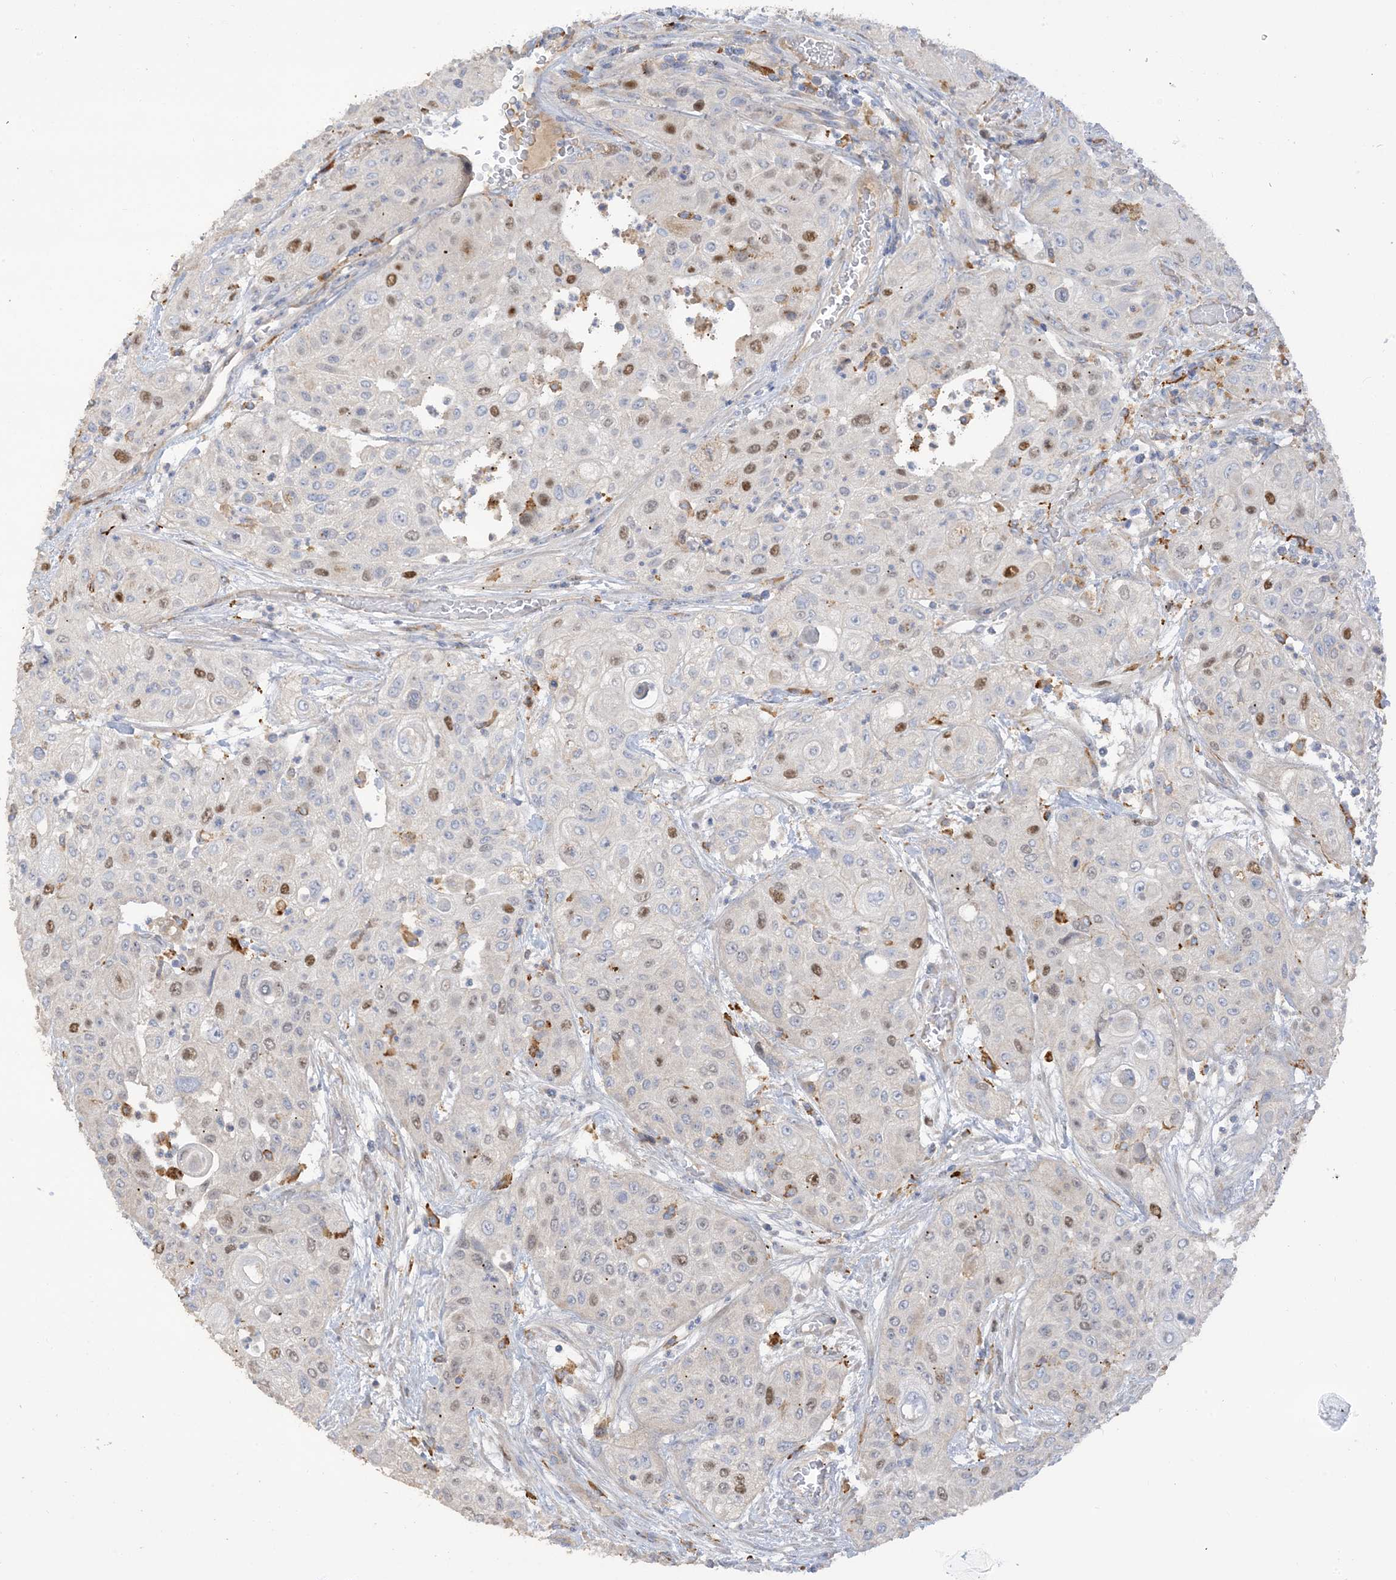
{"staining": {"intensity": "moderate", "quantity": "<25%", "location": "nuclear"}, "tissue": "urothelial cancer", "cell_type": "Tumor cells", "image_type": "cancer", "snomed": [{"axis": "morphology", "description": "Urothelial carcinoma, High grade"}, {"axis": "topography", "description": "Urinary bladder"}], "caption": "Protein expression analysis of human high-grade urothelial carcinoma reveals moderate nuclear expression in approximately <25% of tumor cells. Nuclei are stained in blue.", "gene": "PEAR1", "patient": {"sex": "female", "age": 79}}